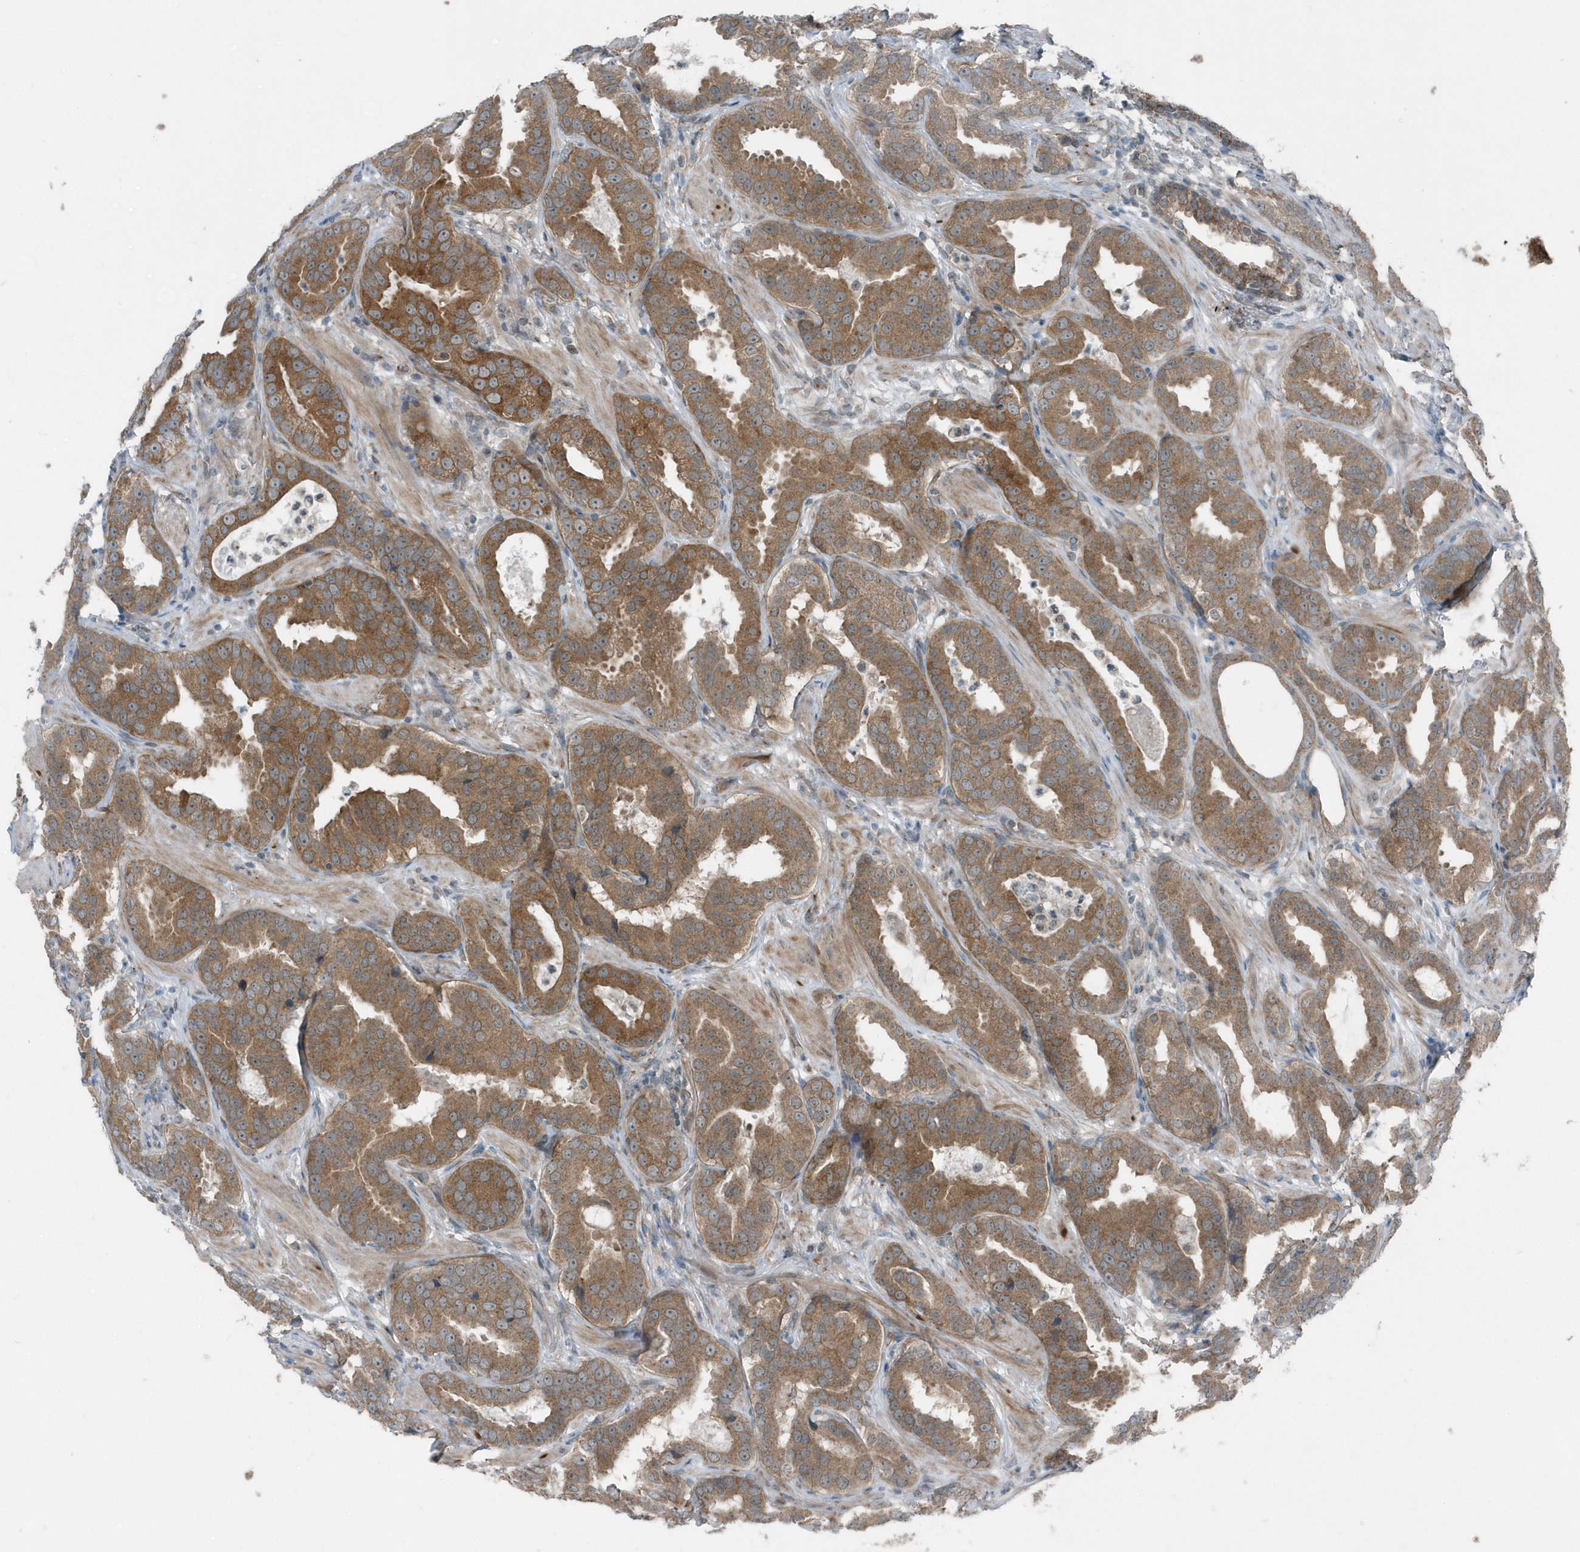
{"staining": {"intensity": "moderate", "quantity": ">75%", "location": "cytoplasmic/membranous"}, "tissue": "prostate cancer", "cell_type": "Tumor cells", "image_type": "cancer", "snomed": [{"axis": "morphology", "description": "Adenocarcinoma, Low grade"}, {"axis": "topography", "description": "Prostate"}], "caption": "Moderate cytoplasmic/membranous protein expression is present in approximately >75% of tumor cells in prostate low-grade adenocarcinoma.", "gene": "GCC2", "patient": {"sex": "male", "age": 59}}